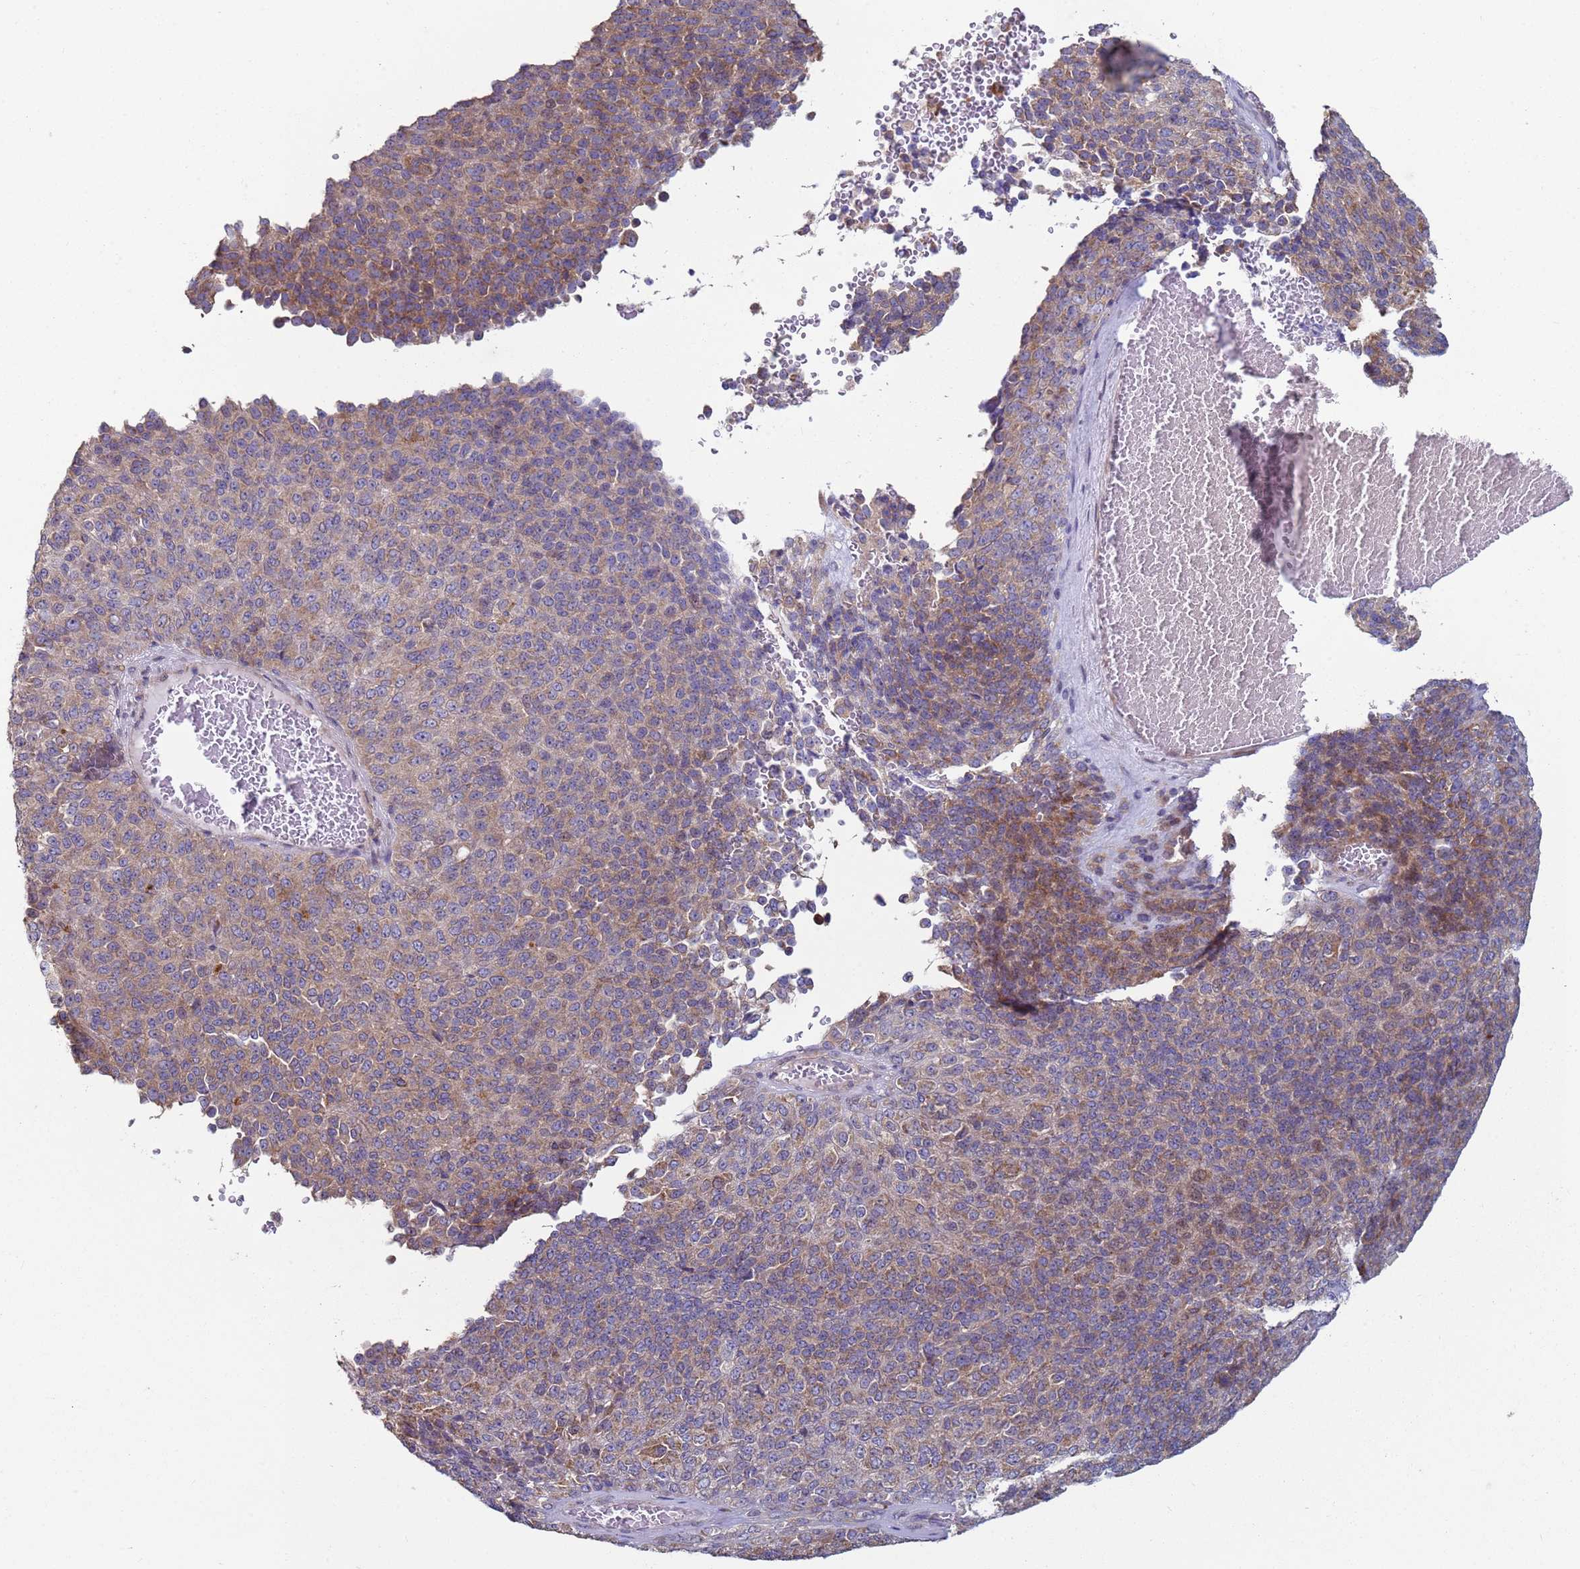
{"staining": {"intensity": "weak", "quantity": "25%-75%", "location": "cytoplasmic/membranous"}, "tissue": "melanoma", "cell_type": "Tumor cells", "image_type": "cancer", "snomed": [{"axis": "morphology", "description": "Malignant melanoma, Metastatic site"}, {"axis": "topography", "description": "Brain"}], "caption": "A brown stain highlights weak cytoplasmic/membranous staining of a protein in malignant melanoma (metastatic site) tumor cells.", "gene": "DIP2B", "patient": {"sex": "female", "age": 56}}